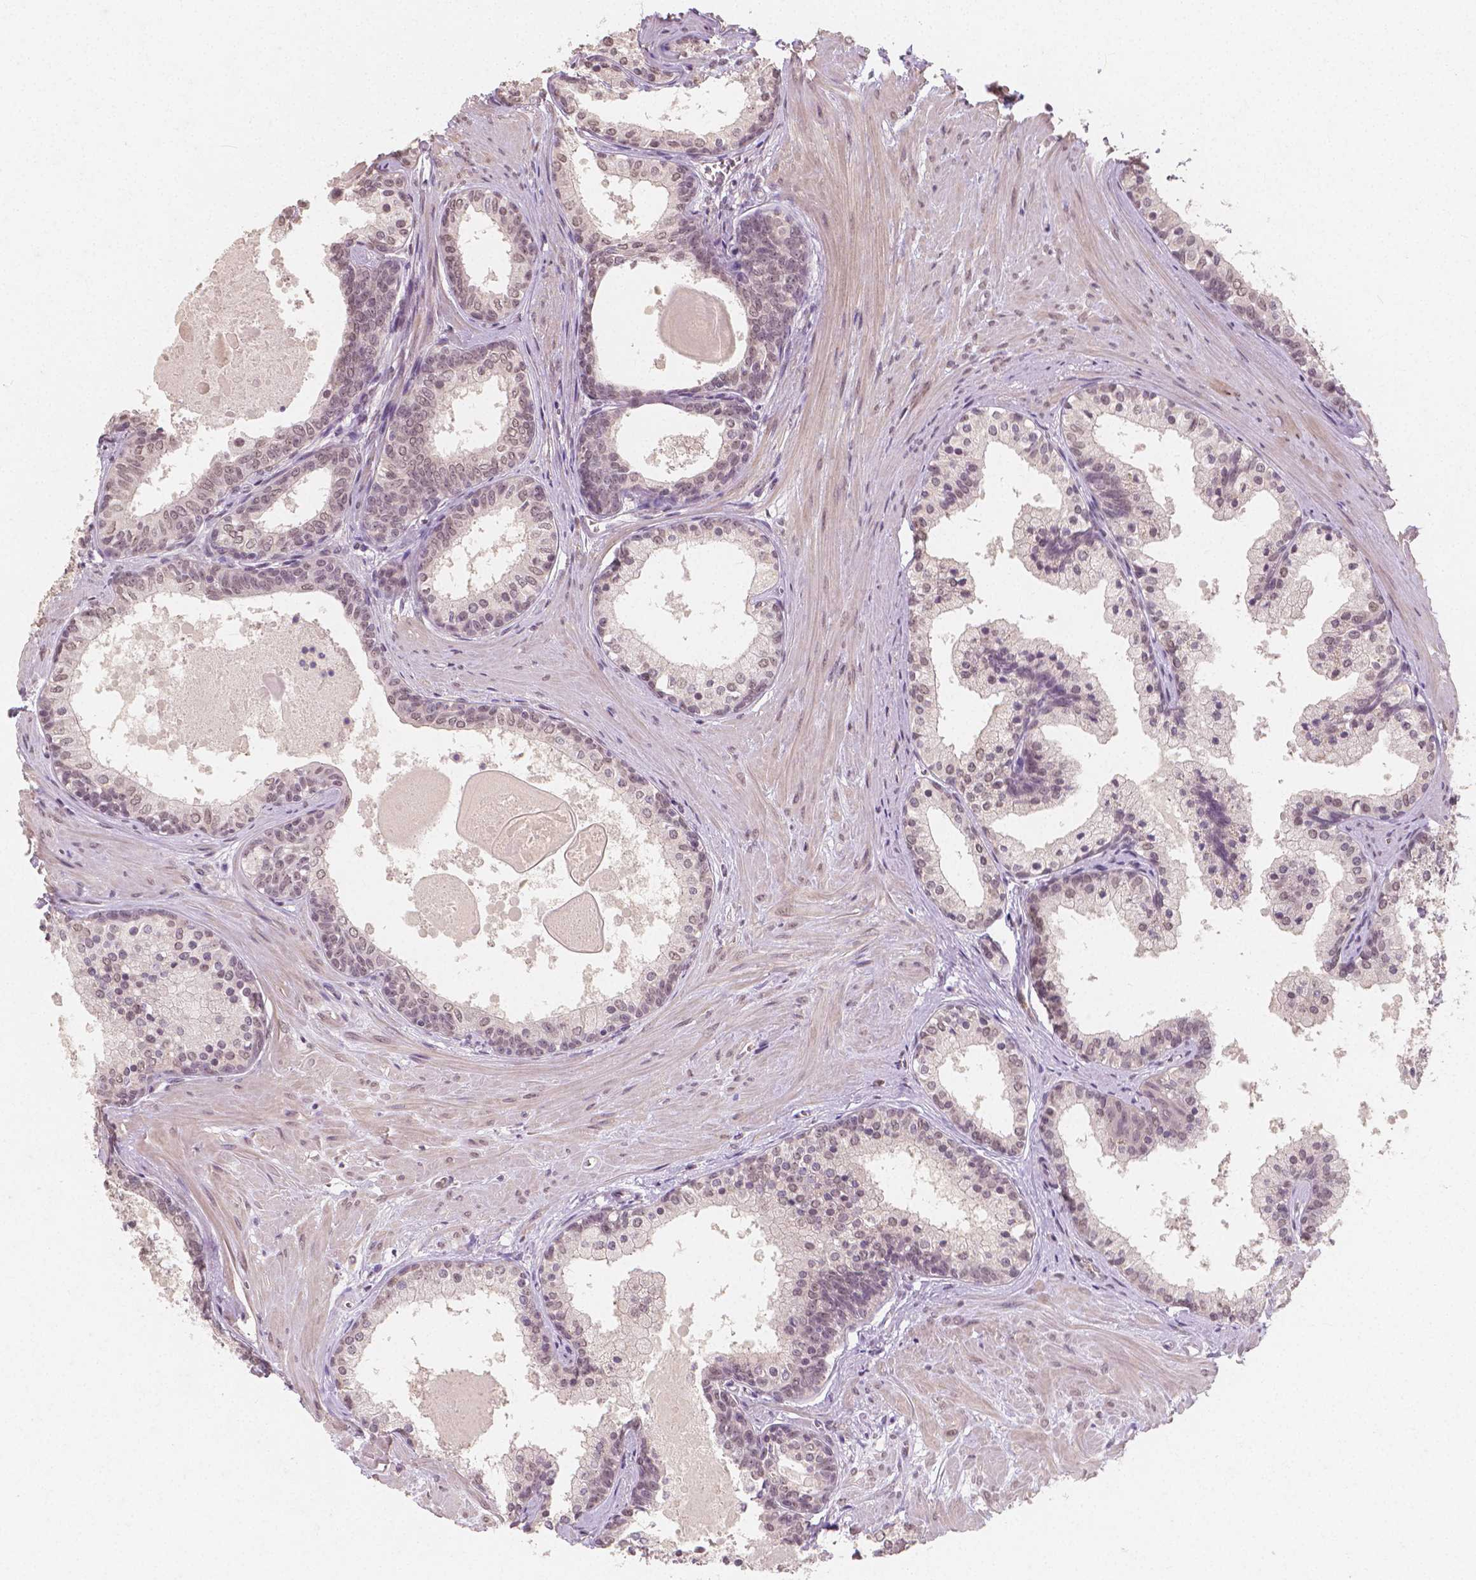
{"staining": {"intensity": "weak", "quantity": ">75%", "location": "nuclear"}, "tissue": "prostate", "cell_type": "Glandular cells", "image_type": "normal", "snomed": [{"axis": "morphology", "description": "Normal tissue, NOS"}, {"axis": "topography", "description": "Prostate"}], "caption": "An immunohistochemistry photomicrograph of benign tissue is shown. Protein staining in brown labels weak nuclear positivity in prostate within glandular cells.", "gene": "NOLC1", "patient": {"sex": "male", "age": 61}}